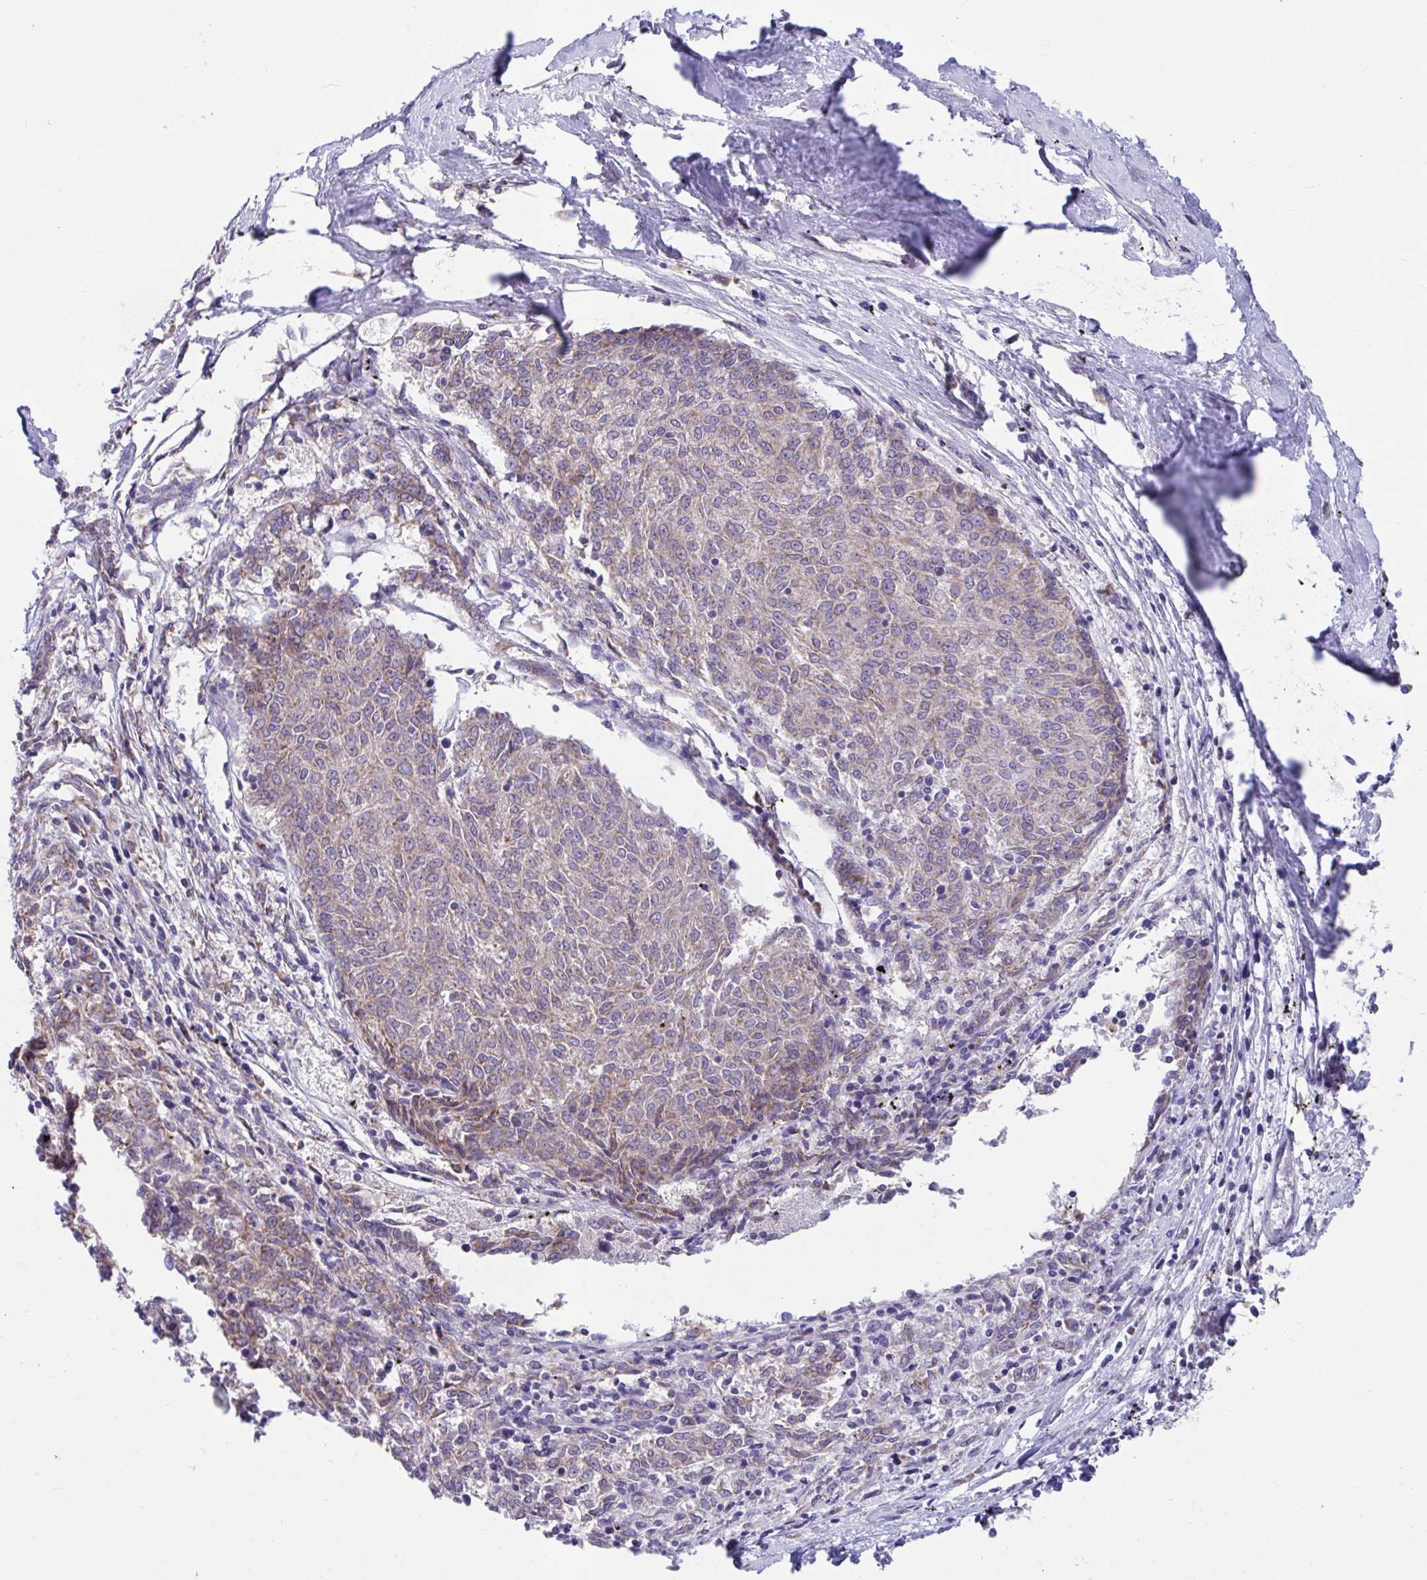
{"staining": {"intensity": "moderate", "quantity": "25%-75%", "location": "cytoplasmic/membranous"}, "tissue": "melanoma", "cell_type": "Tumor cells", "image_type": "cancer", "snomed": [{"axis": "morphology", "description": "Malignant melanoma, NOS"}, {"axis": "topography", "description": "Skin"}], "caption": "Human malignant melanoma stained with a brown dye displays moderate cytoplasmic/membranous positive positivity in approximately 25%-75% of tumor cells.", "gene": "LINGO4", "patient": {"sex": "female", "age": 72}}